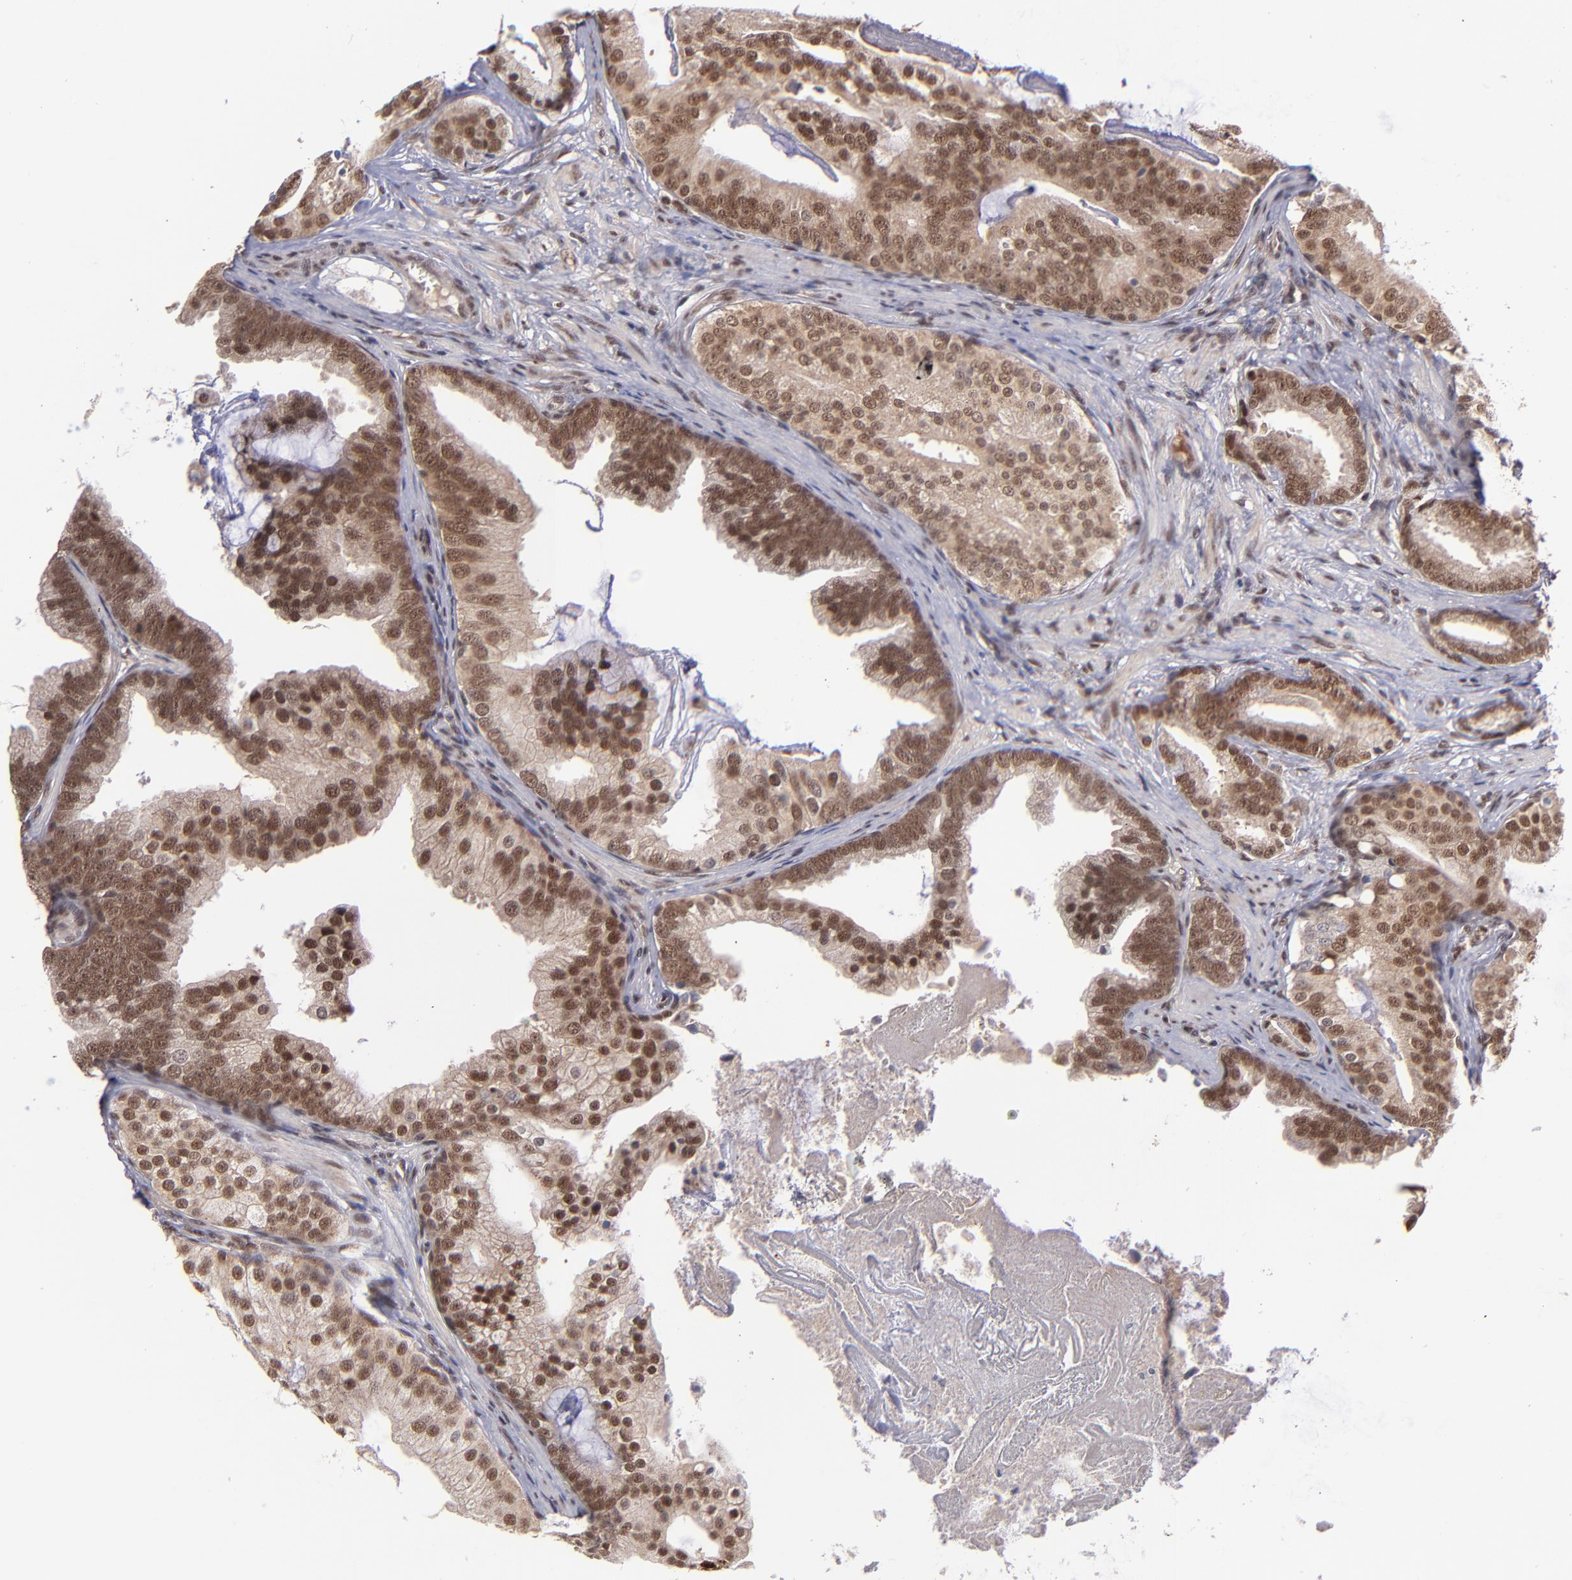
{"staining": {"intensity": "moderate", "quantity": ">75%", "location": "nuclear"}, "tissue": "prostate cancer", "cell_type": "Tumor cells", "image_type": "cancer", "snomed": [{"axis": "morphology", "description": "Adenocarcinoma, Low grade"}, {"axis": "topography", "description": "Prostate"}], "caption": "Brown immunohistochemical staining in prostate cancer reveals moderate nuclear positivity in approximately >75% of tumor cells.", "gene": "EP300", "patient": {"sex": "male", "age": 58}}